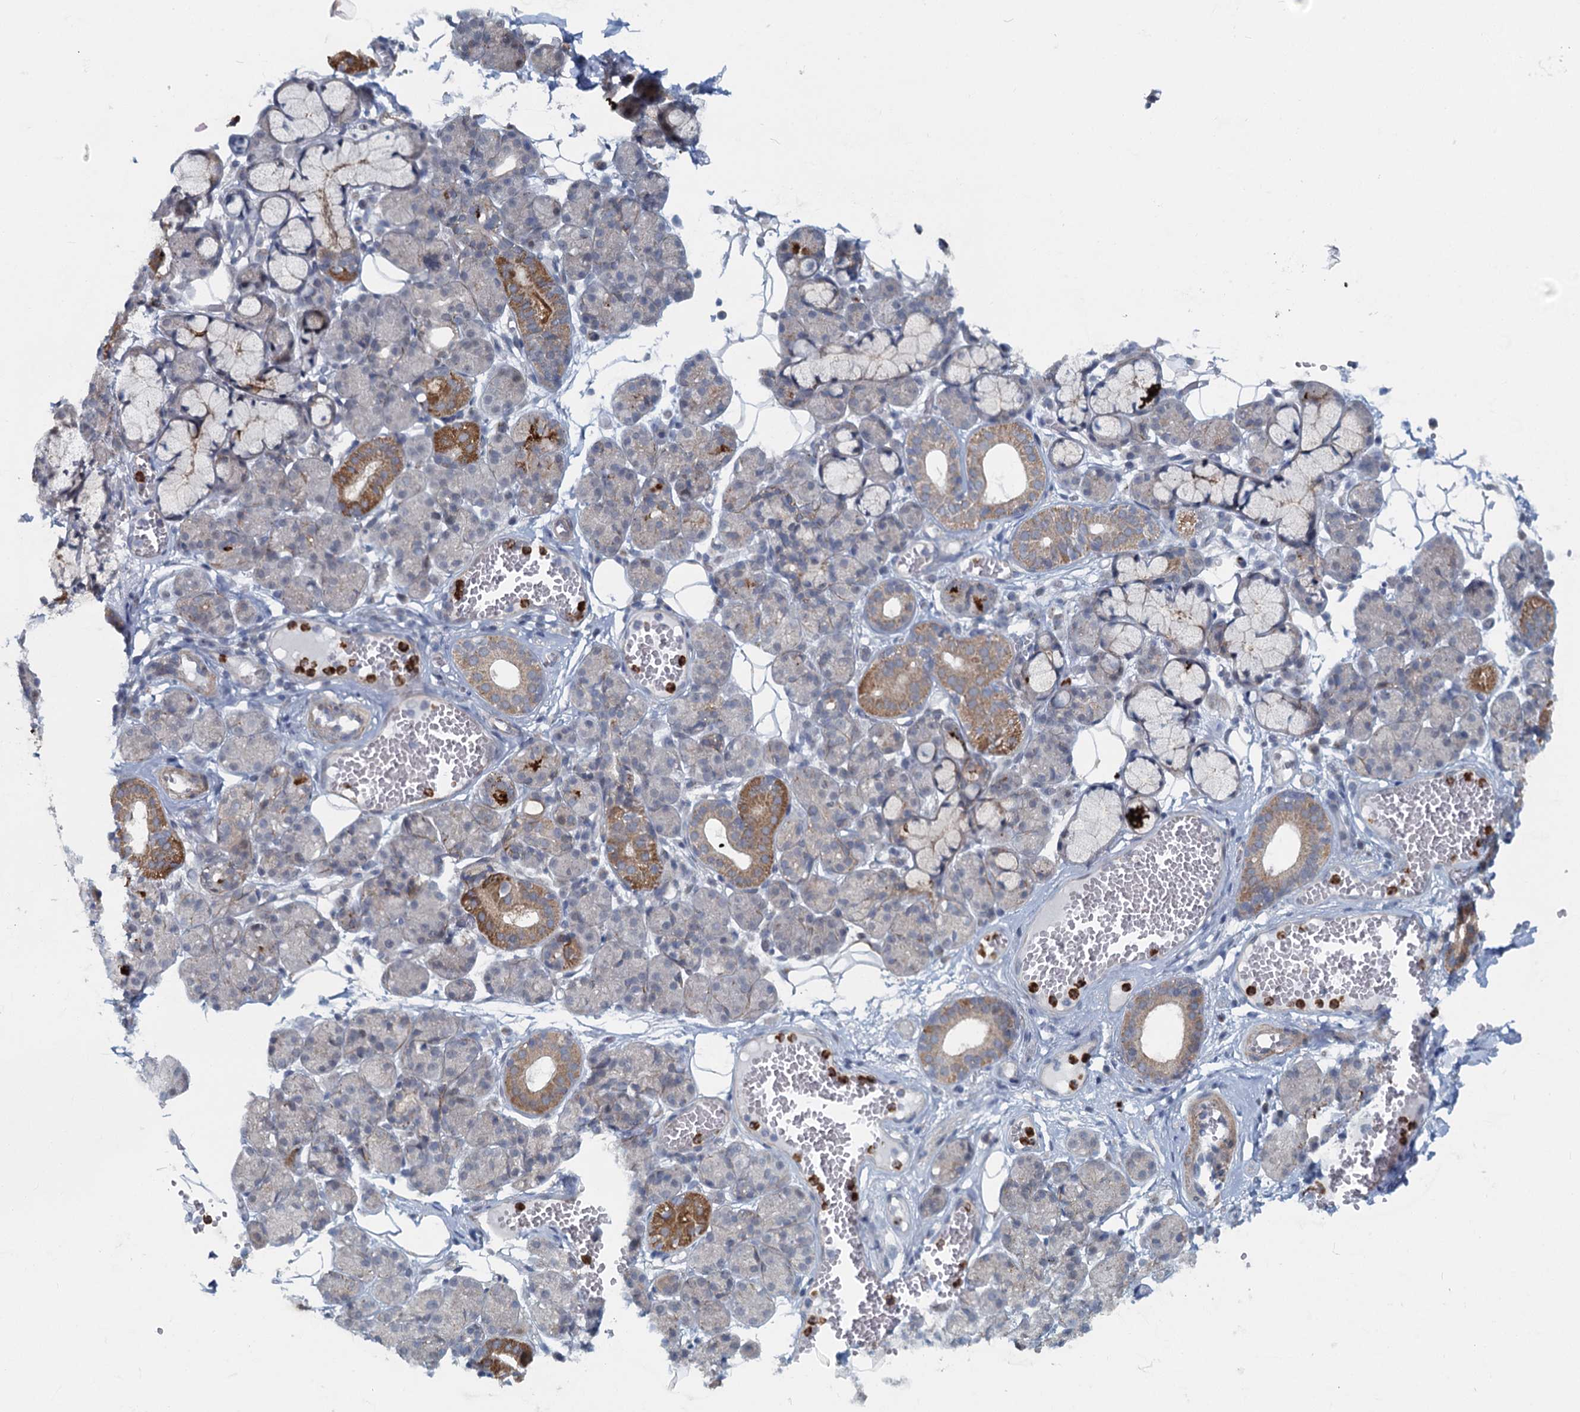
{"staining": {"intensity": "moderate", "quantity": "<25%", "location": "cytoplasmic/membranous"}, "tissue": "salivary gland", "cell_type": "Glandular cells", "image_type": "normal", "snomed": [{"axis": "morphology", "description": "Normal tissue, NOS"}, {"axis": "topography", "description": "Salivary gland"}], "caption": "Moderate cytoplasmic/membranous expression for a protein is appreciated in approximately <25% of glandular cells of benign salivary gland using immunohistochemistry (IHC).", "gene": "ADCY2", "patient": {"sex": "male", "age": 63}}